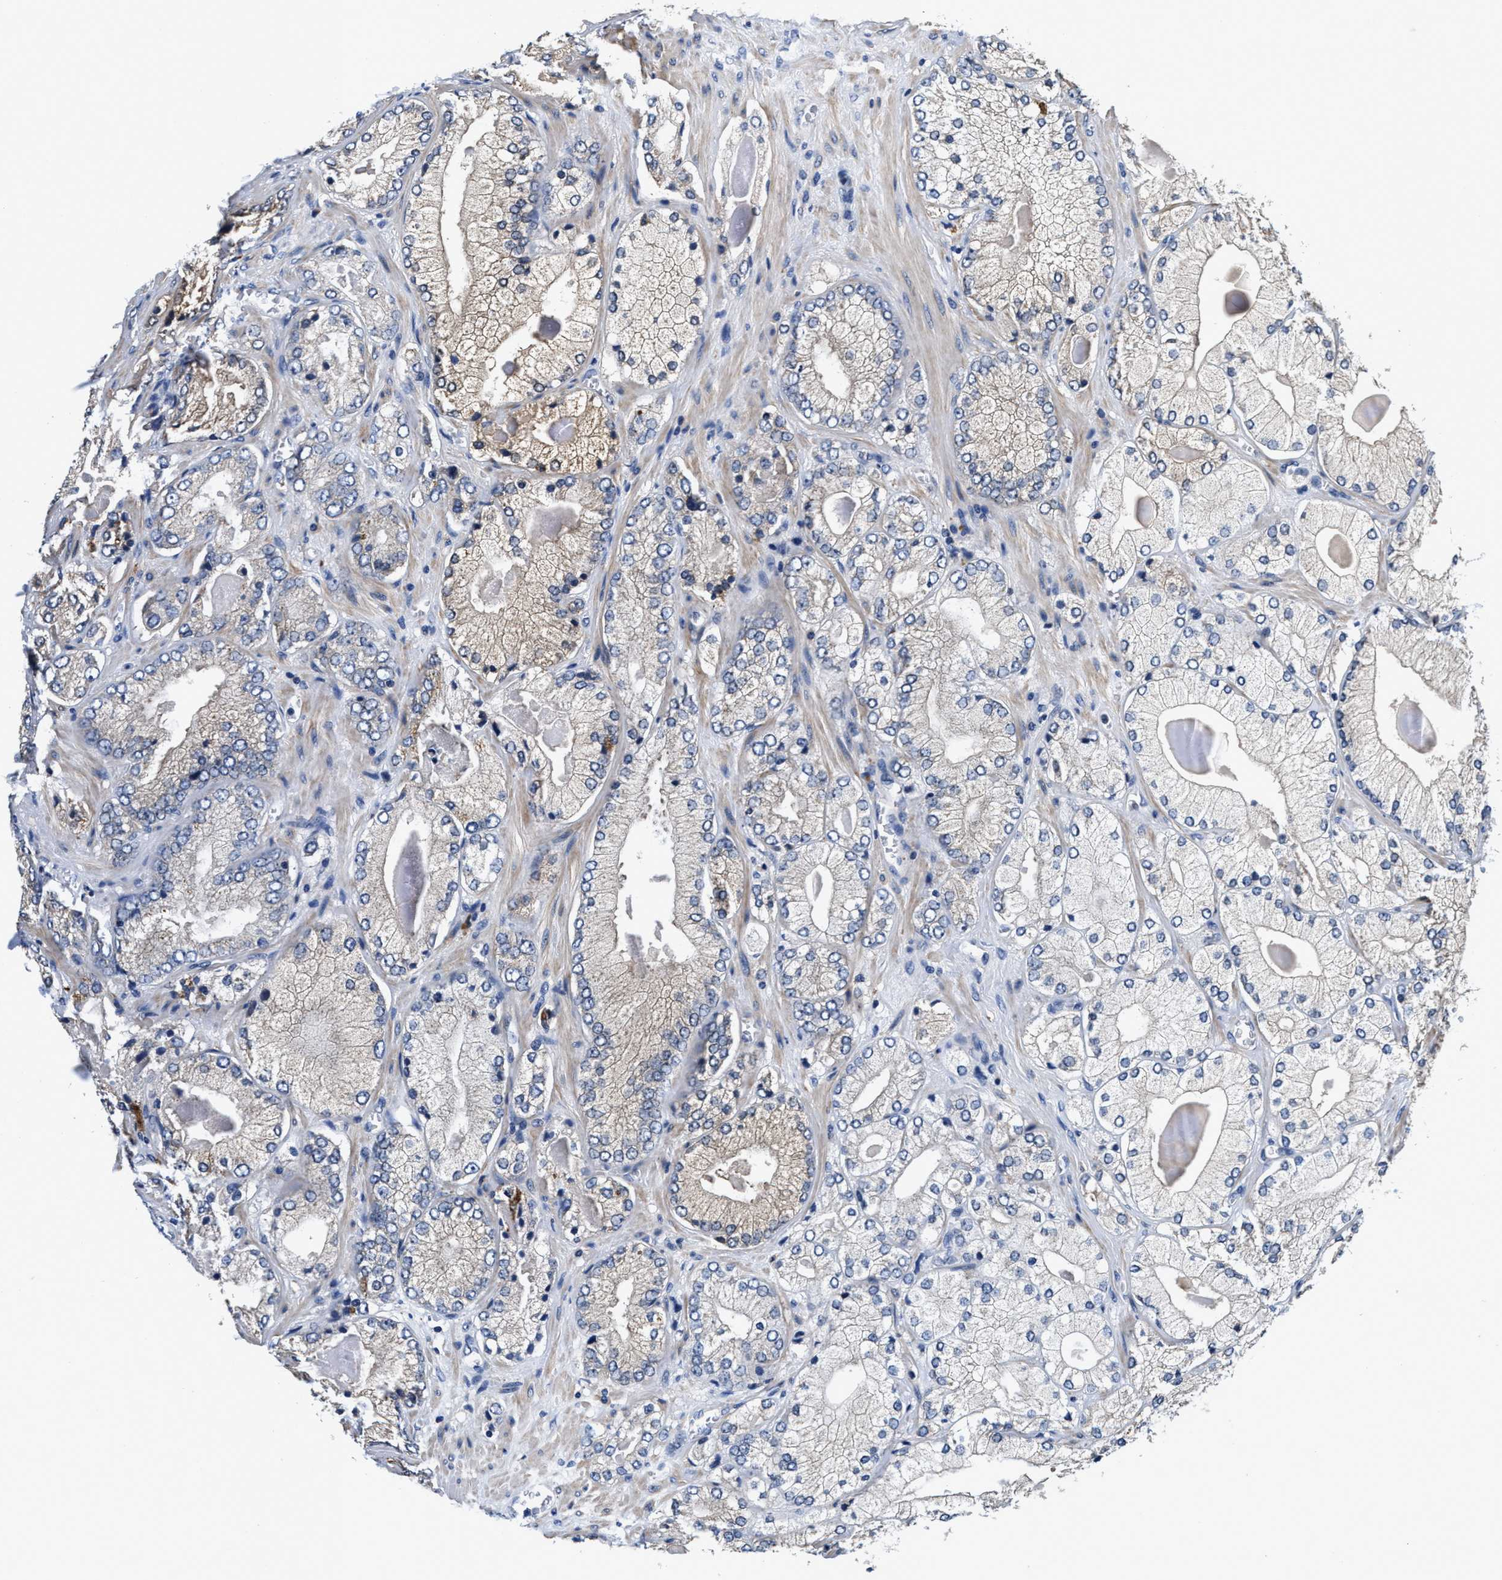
{"staining": {"intensity": "weak", "quantity": "<25%", "location": "cytoplasmic/membranous"}, "tissue": "prostate cancer", "cell_type": "Tumor cells", "image_type": "cancer", "snomed": [{"axis": "morphology", "description": "Adenocarcinoma, Low grade"}, {"axis": "topography", "description": "Prostate"}], "caption": "Immunohistochemistry of prostate cancer (adenocarcinoma (low-grade)) shows no staining in tumor cells.", "gene": "ANKIB1", "patient": {"sex": "male", "age": 65}}